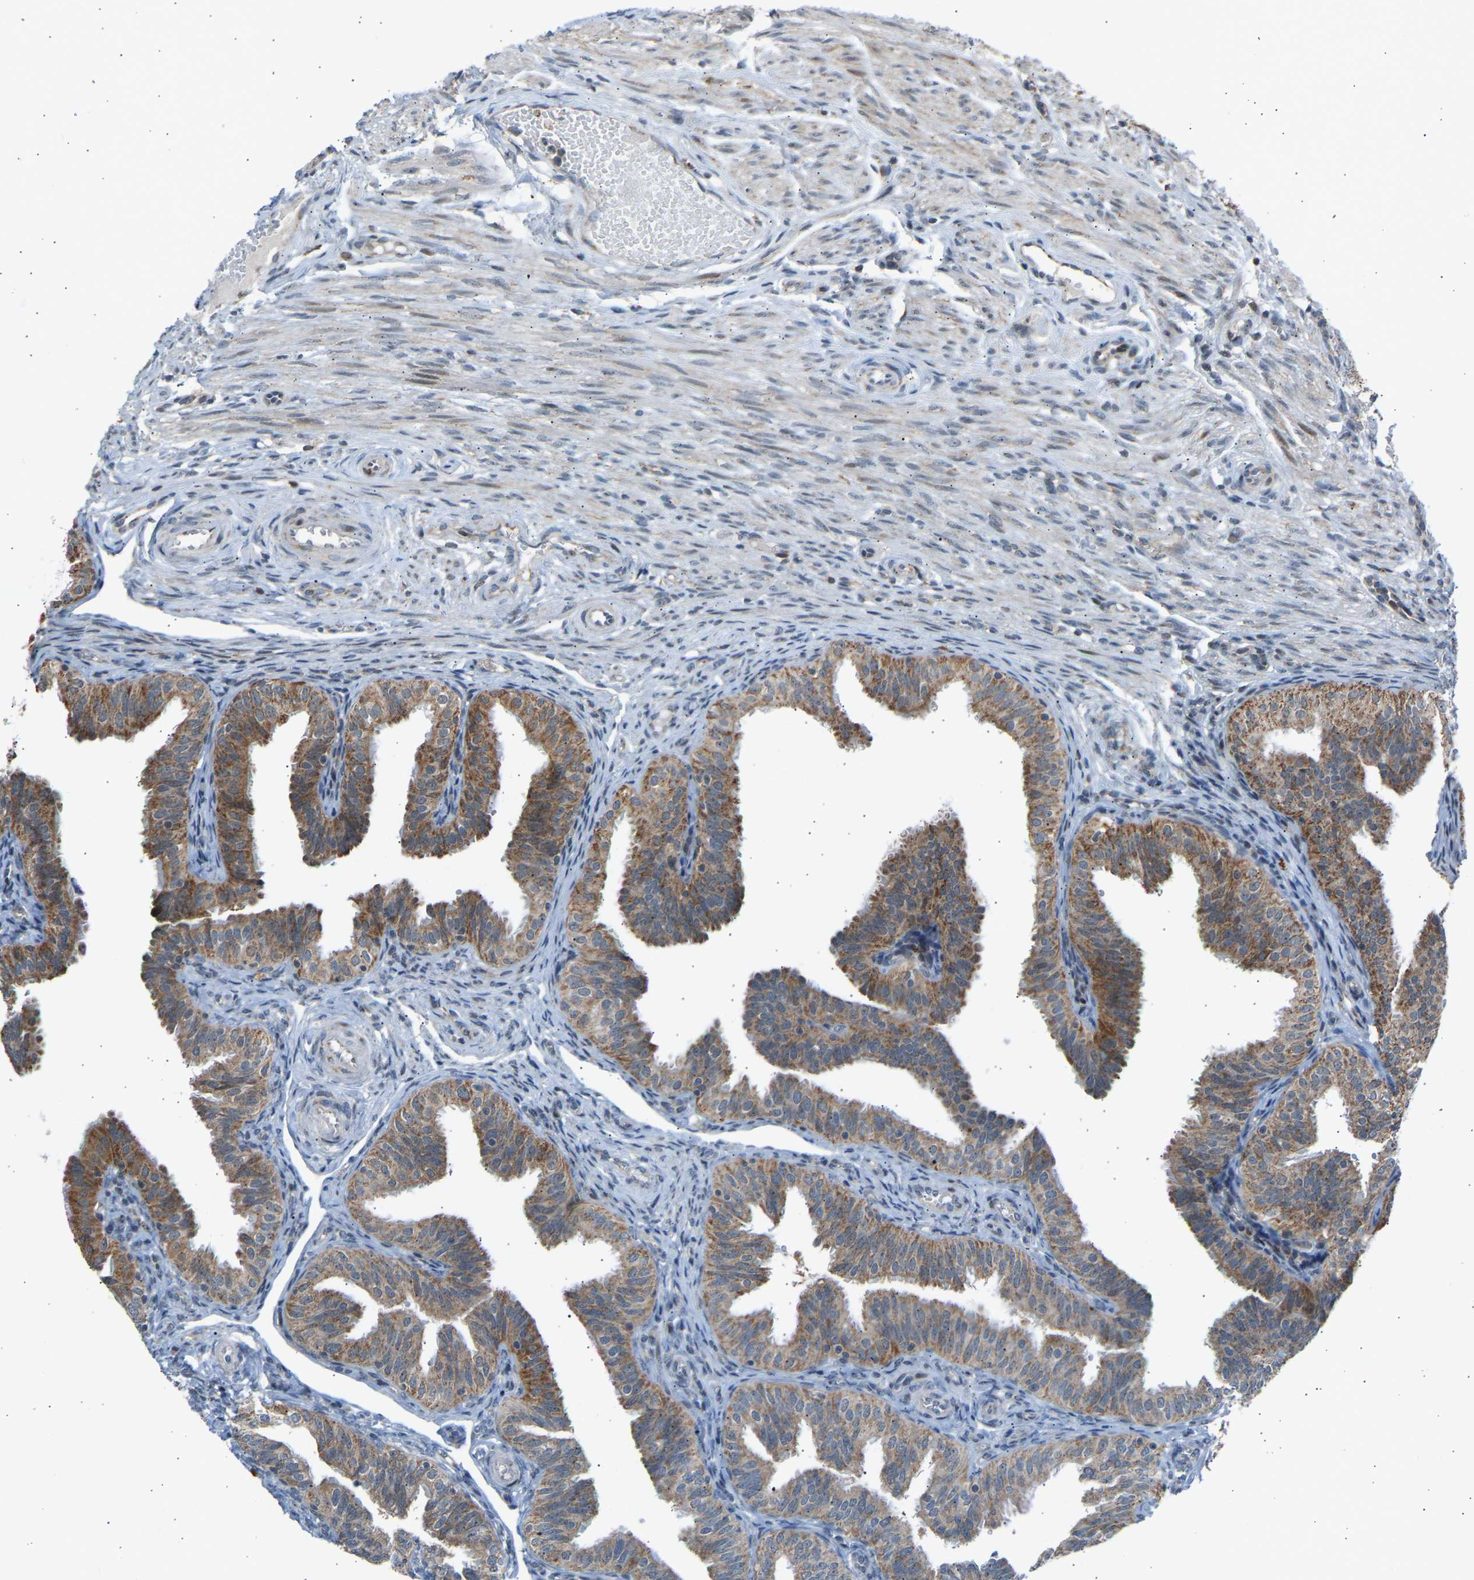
{"staining": {"intensity": "moderate", "quantity": ">75%", "location": "cytoplasmic/membranous"}, "tissue": "fallopian tube", "cell_type": "Glandular cells", "image_type": "normal", "snomed": [{"axis": "morphology", "description": "Normal tissue, NOS"}, {"axis": "topography", "description": "Fallopian tube"}], "caption": "Protein expression analysis of benign human fallopian tube reveals moderate cytoplasmic/membranous staining in approximately >75% of glandular cells.", "gene": "SLIRP", "patient": {"sex": "female", "age": 35}}